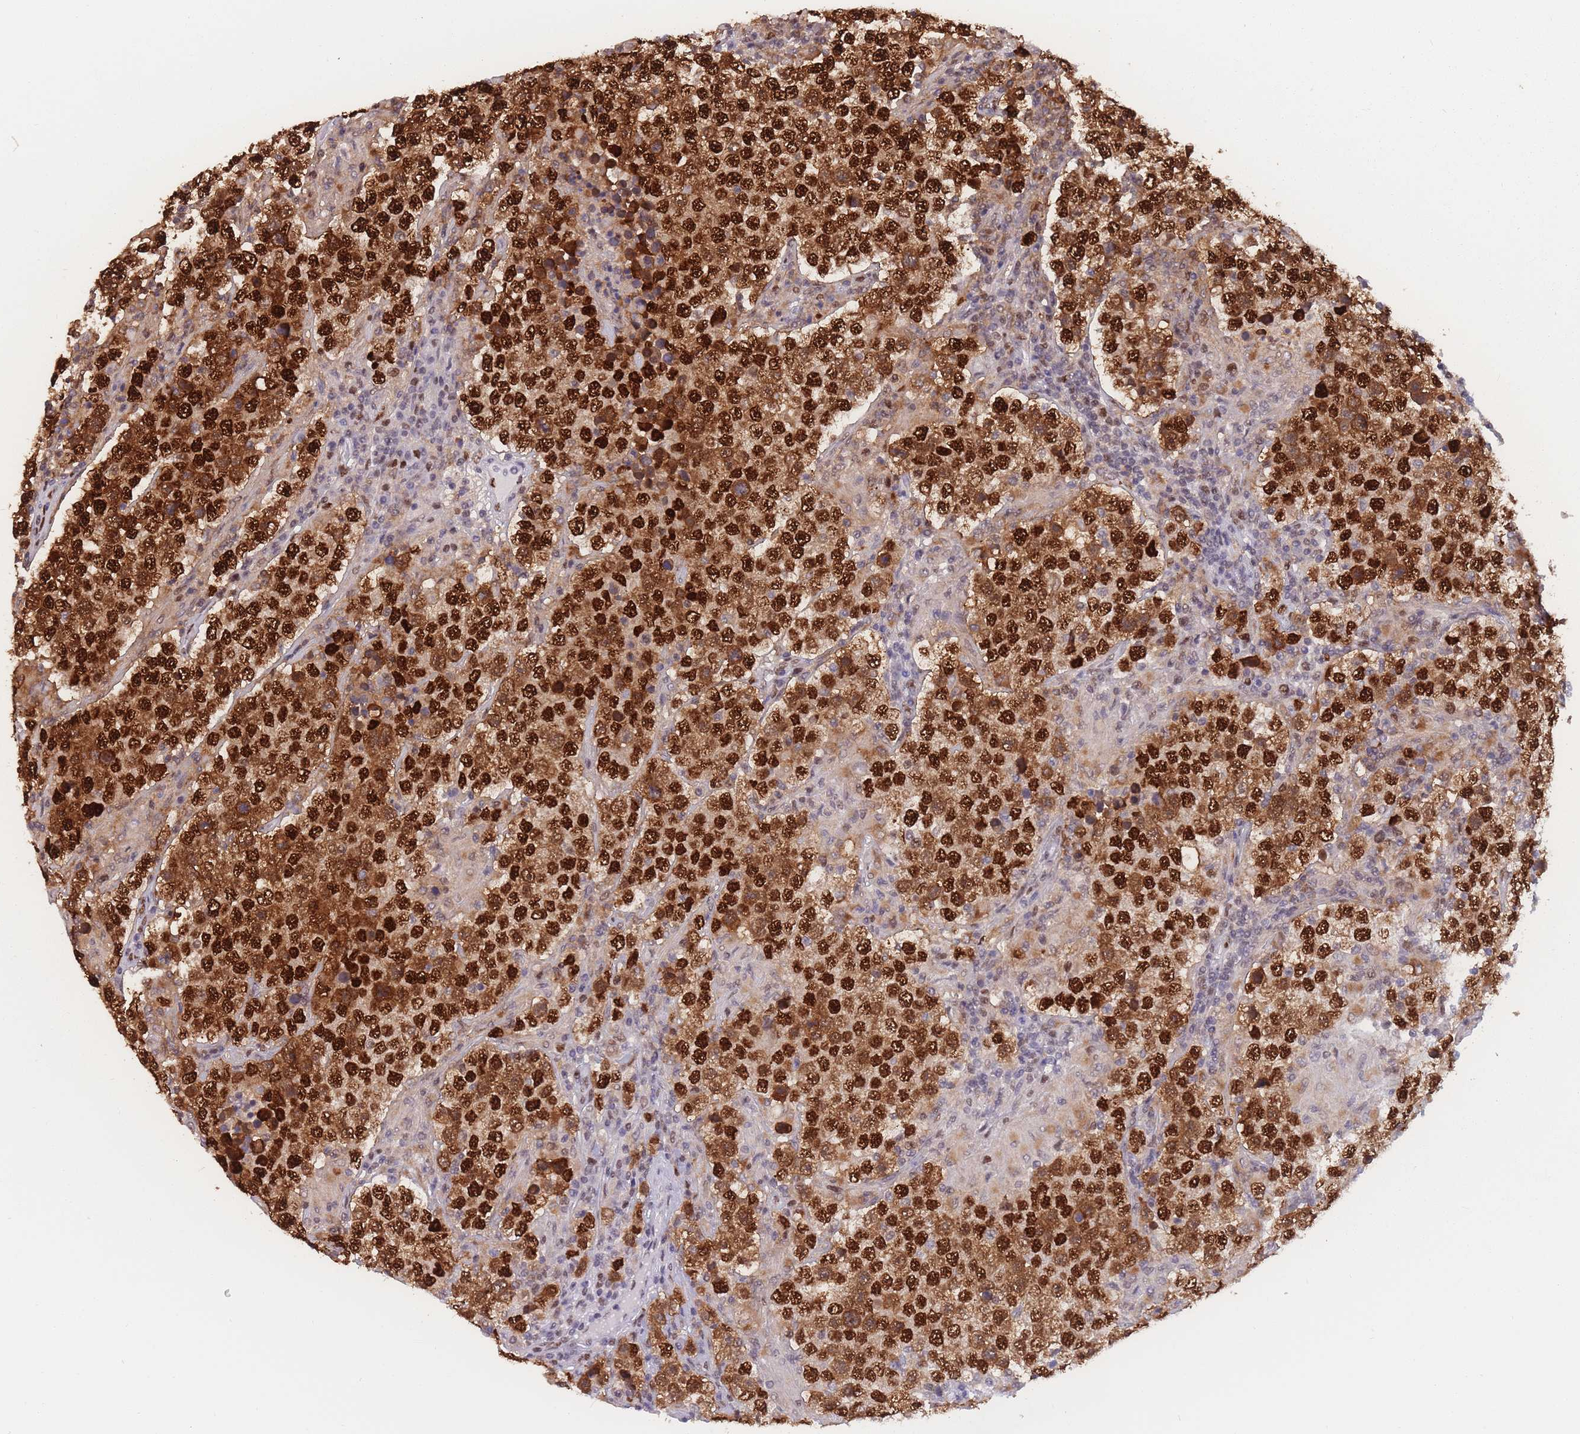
{"staining": {"intensity": "strong", "quantity": ">75%", "location": "nuclear"}, "tissue": "testis cancer", "cell_type": "Tumor cells", "image_type": "cancer", "snomed": [{"axis": "morphology", "description": "Normal tissue, NOS"}, {"axis": "morphology", "description": "Urothelial carcinoma, High grade"}, {"axis": "morphology", "description": "Seminoma, NOS"}, {"axis": "morphology", "description": "Carcinoma, Embryonal, NOS"}, {"axis": "topography", "description": "Urinary bladder"}, {"axis": "topography", "description": "Testis"}], "caption": "The histopathology image reveals a brown stain indicating the presence of a protein in the nuclear of tumor cells in testis seminoma.", "gene": "NASP", "patient": {"sex": "male", "age": 41}}